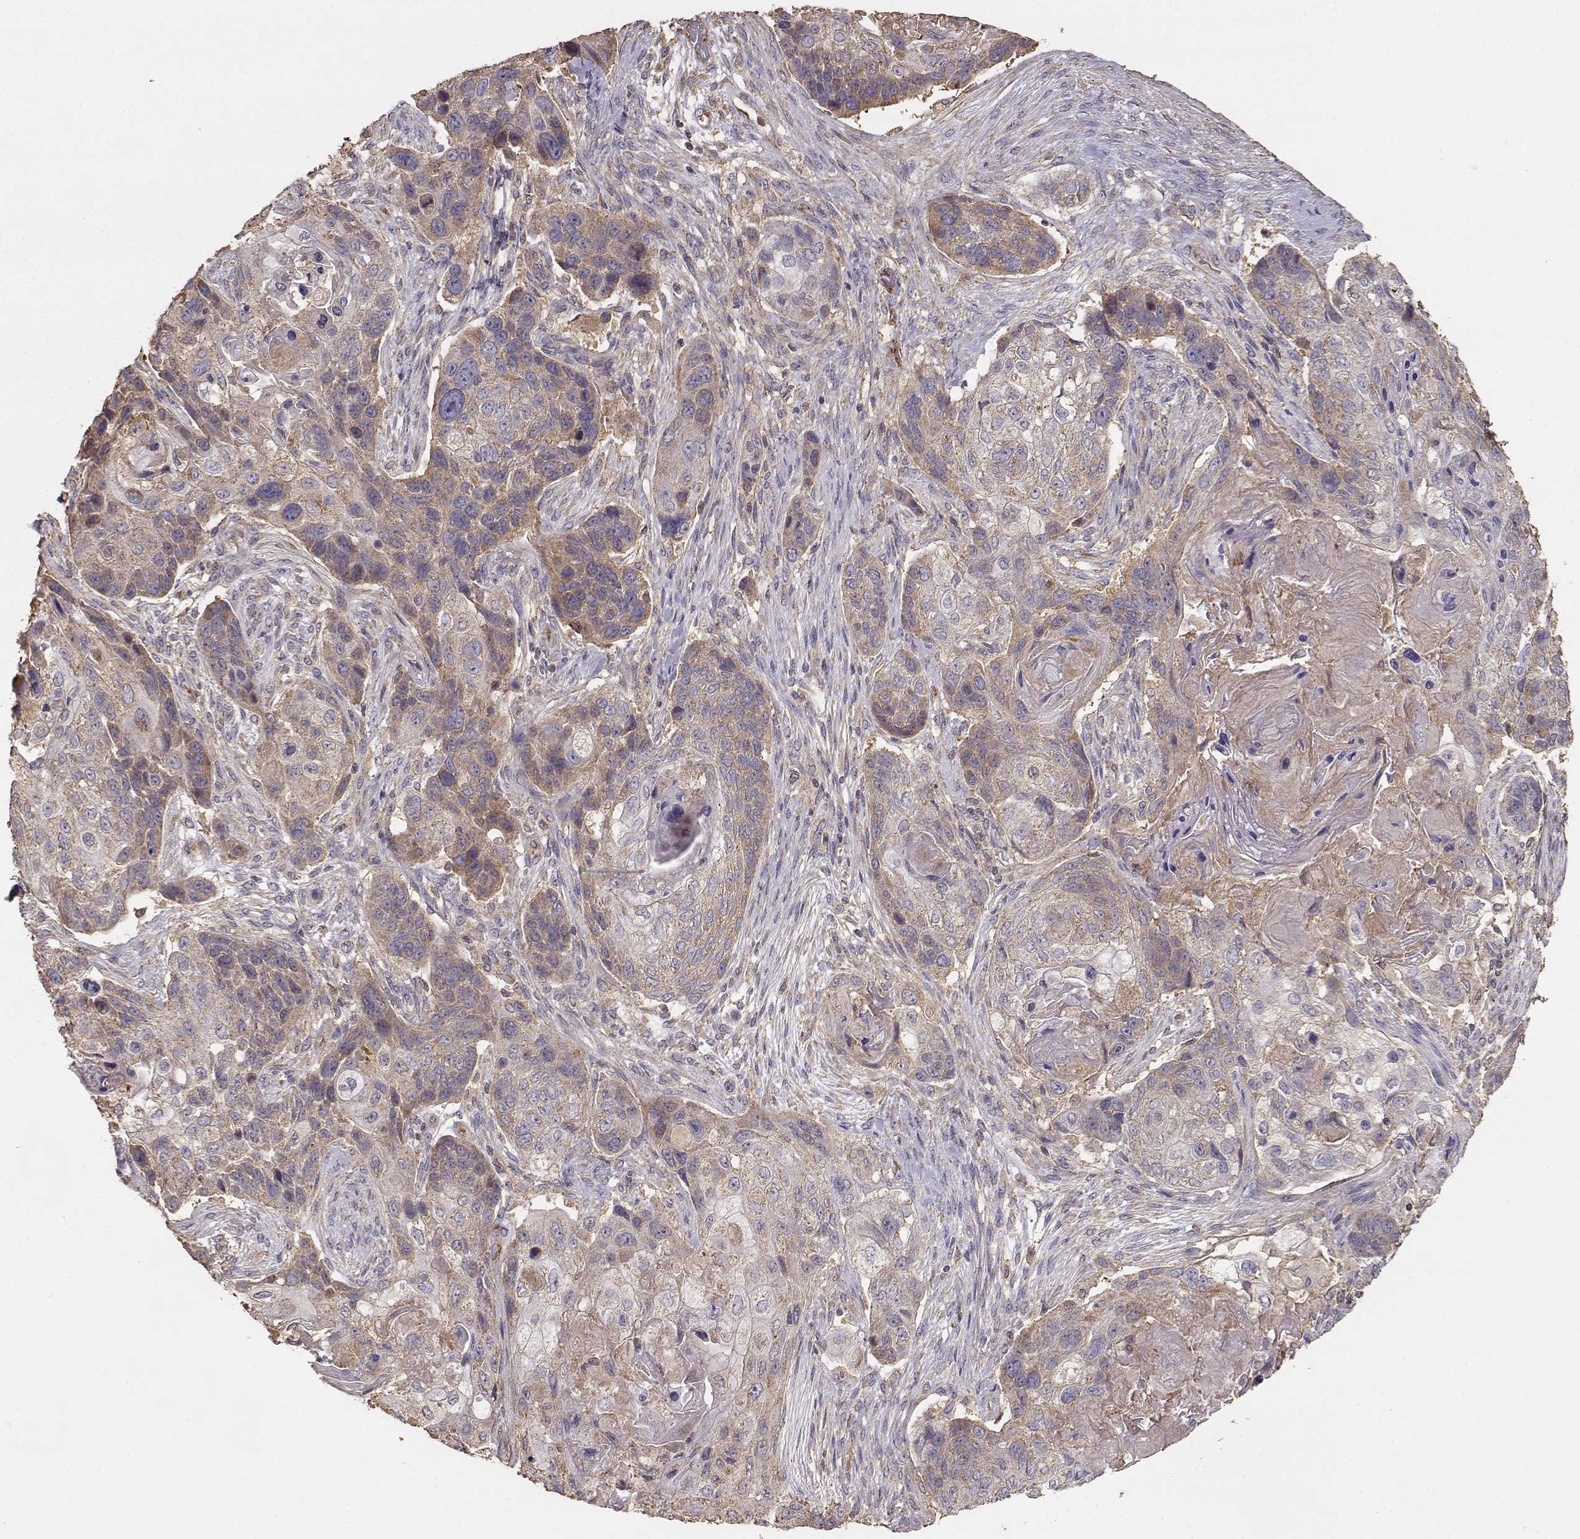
{"staining": {"intensity": "weak", "quantity": ">75%", "location": "cytoplasmic/membranous"}, "tissue": "lung cancer", "cell_type": "Tumor cells", "image_type": "cancer", "snomed": [{"axis": "morphology", "description": "Squamous cell carcinoma, NOS"}, {"axis": "topography", "description": "Lung"}], "caption": "Weak cytoplasmic/membranous expression is seen in approximately >75% of tumor cells in squamous cell carcinoma (lung). (IHC, brightfield microscopy, high magnification).", "gene": "TARS3", "patient": {"sex": "male", "age": 69}}